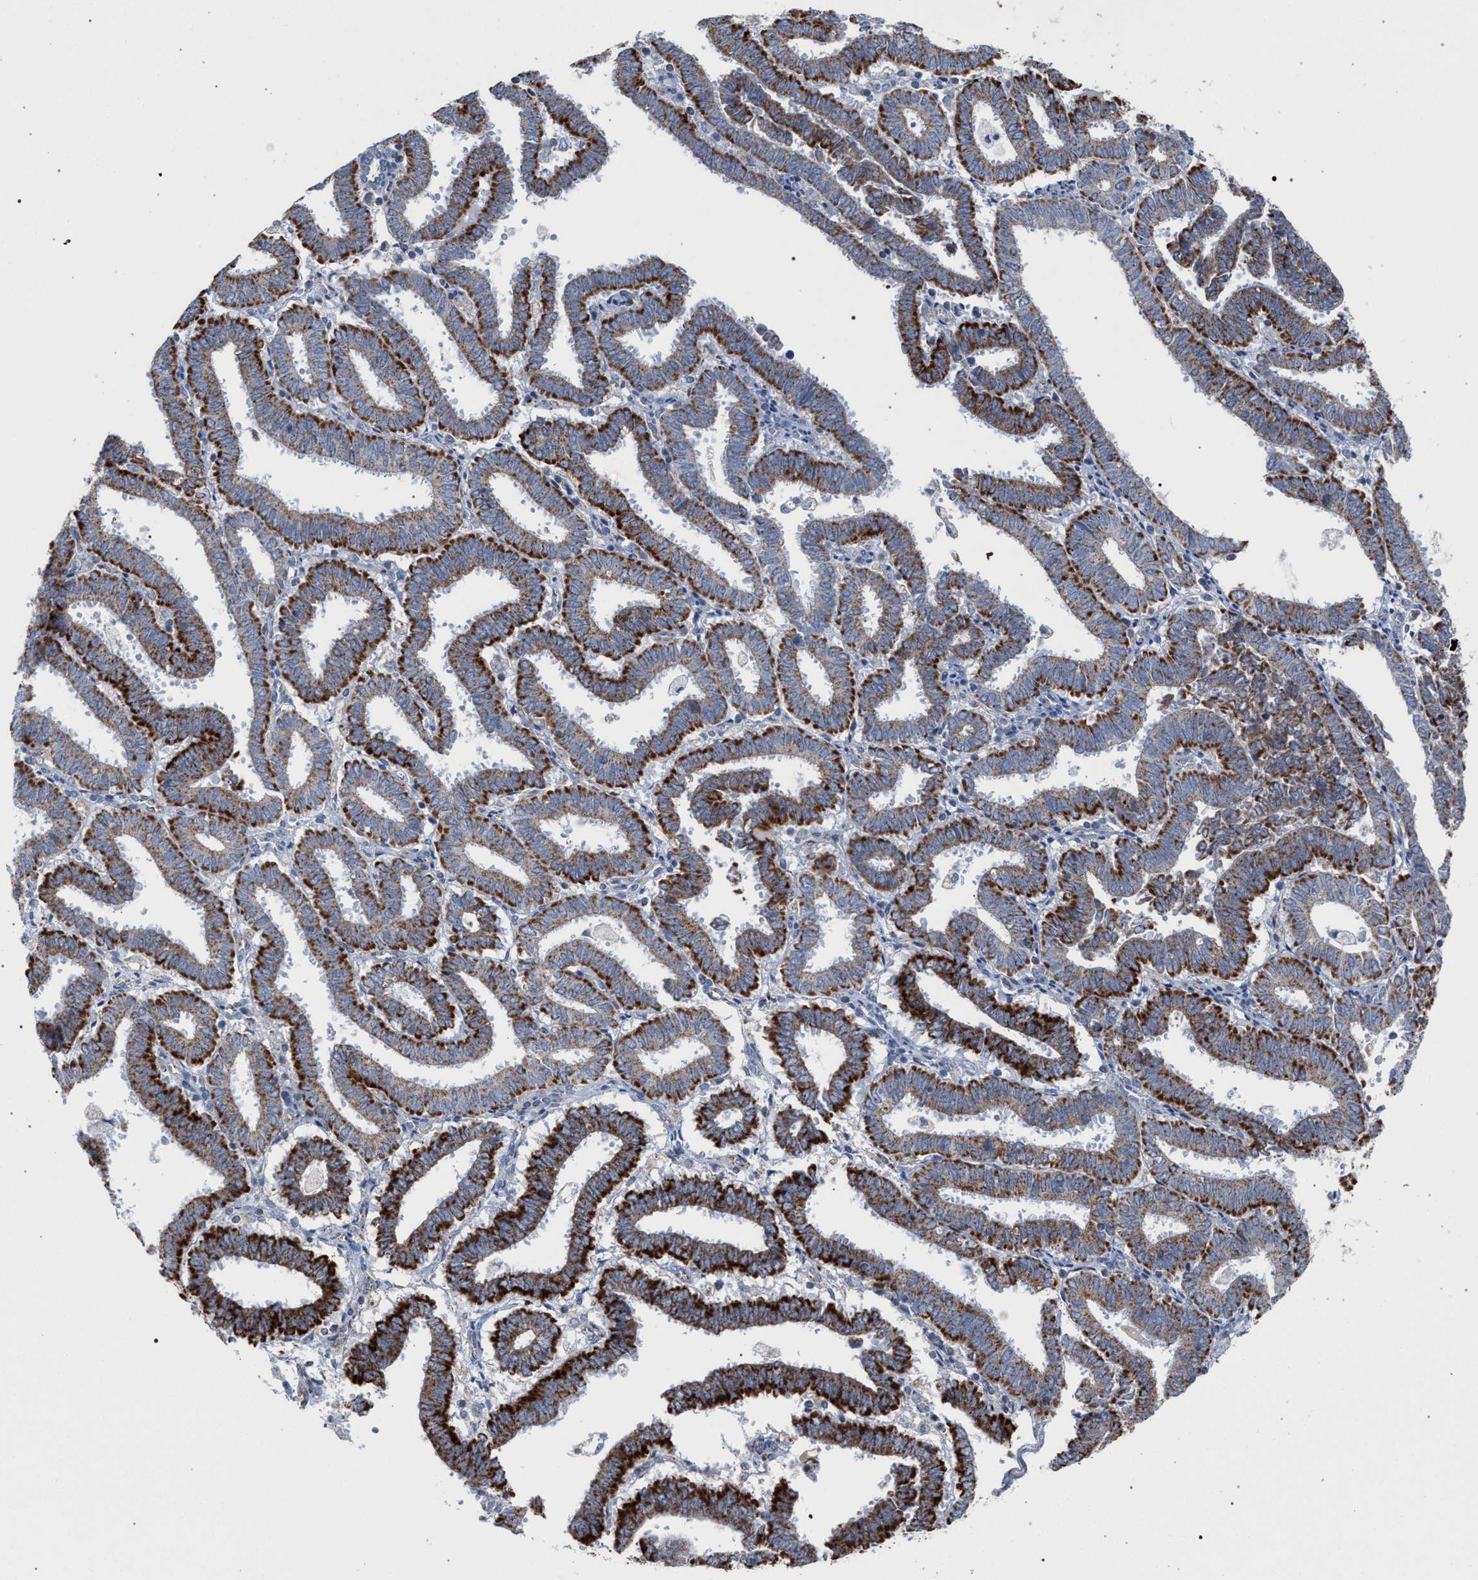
{"staining": {"intensity": "strong", "quantity": ">75%", "location": "cytoplasmic/membranous"}, "tissue": "endometrial cancer", "cell_type": "Tumor cells", "image_type": "cancer", "snomed": [{"axis": "morphology", "description": "Adenocarcinoma, NOS"}, {"axis": "topography", "description": "Uterus"}], "caption": "Endometrial cancer tissue exhibits strong cytoplasmic/membranous staining in approximately >75% of tumor cells, visualized by immunohistochemistry.", "gene": "ECI2", "patient": {"sex": "female", "age": 83}}